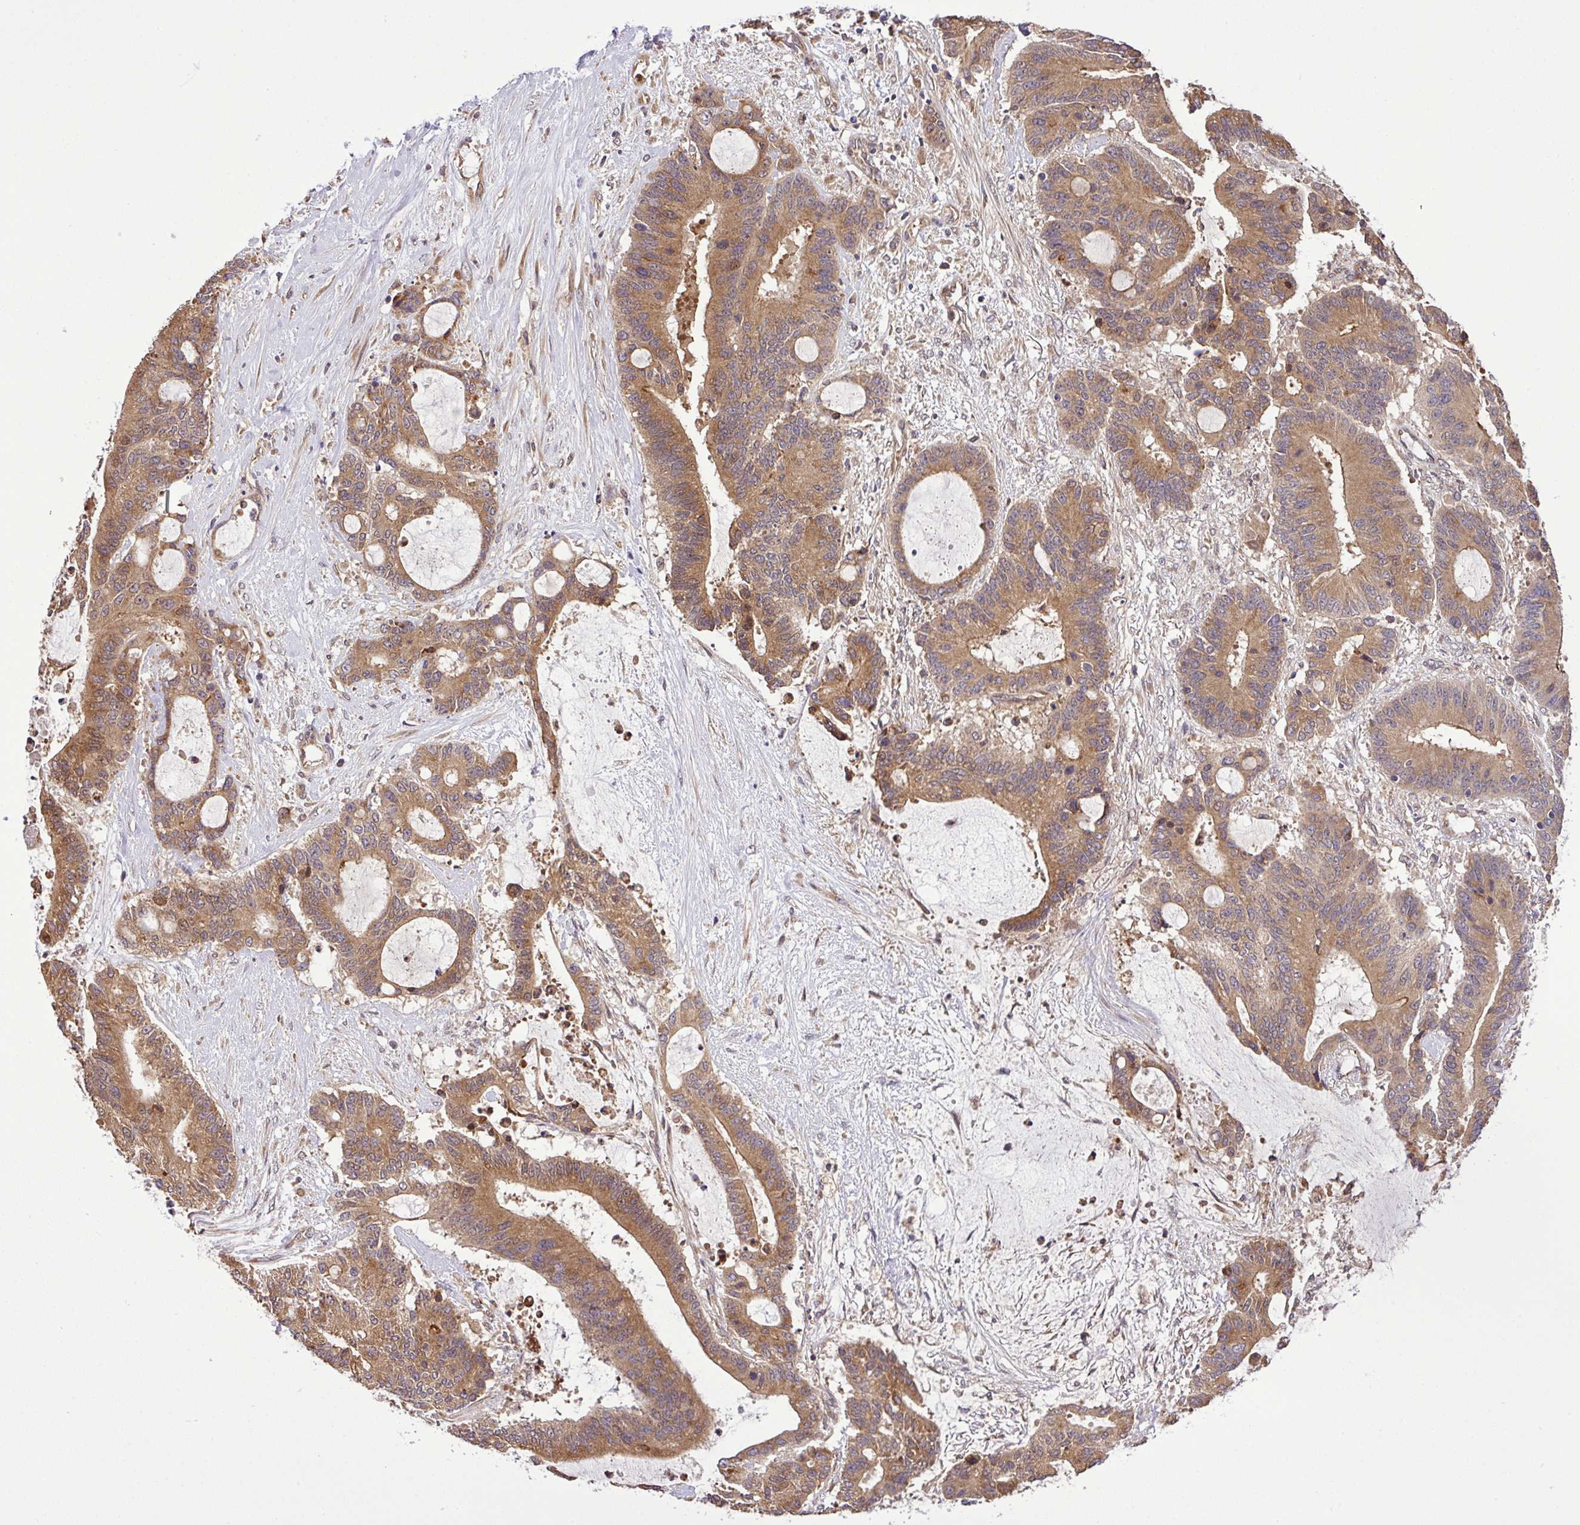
{"staining": {"intensity": "moderate", "quantity": ">75%", "location": "cytoplasmic/membranous"}, "tissue": "liver cancer", "cell_type": "Tumor cells", "image_type": "cancer", "snomed": [{"axis": "morphology", "description": "Normal tissue, NOS"}, {"axis": "morphology", "description": "Cholangiocarcinoma"}, {"axis": "topography", "description": "Liver"}, {"axis": "topography", "description": "Peripheral nerve tissue"}], "caption": "Moderate cytoplasmic/membranous staining for a protein is present in approximately >75% of tumor cells of cholangiocarcinoma (liver) using IHC.", "gene": "DLGAP4", "patient": {"sex": "female", "age": 73}}